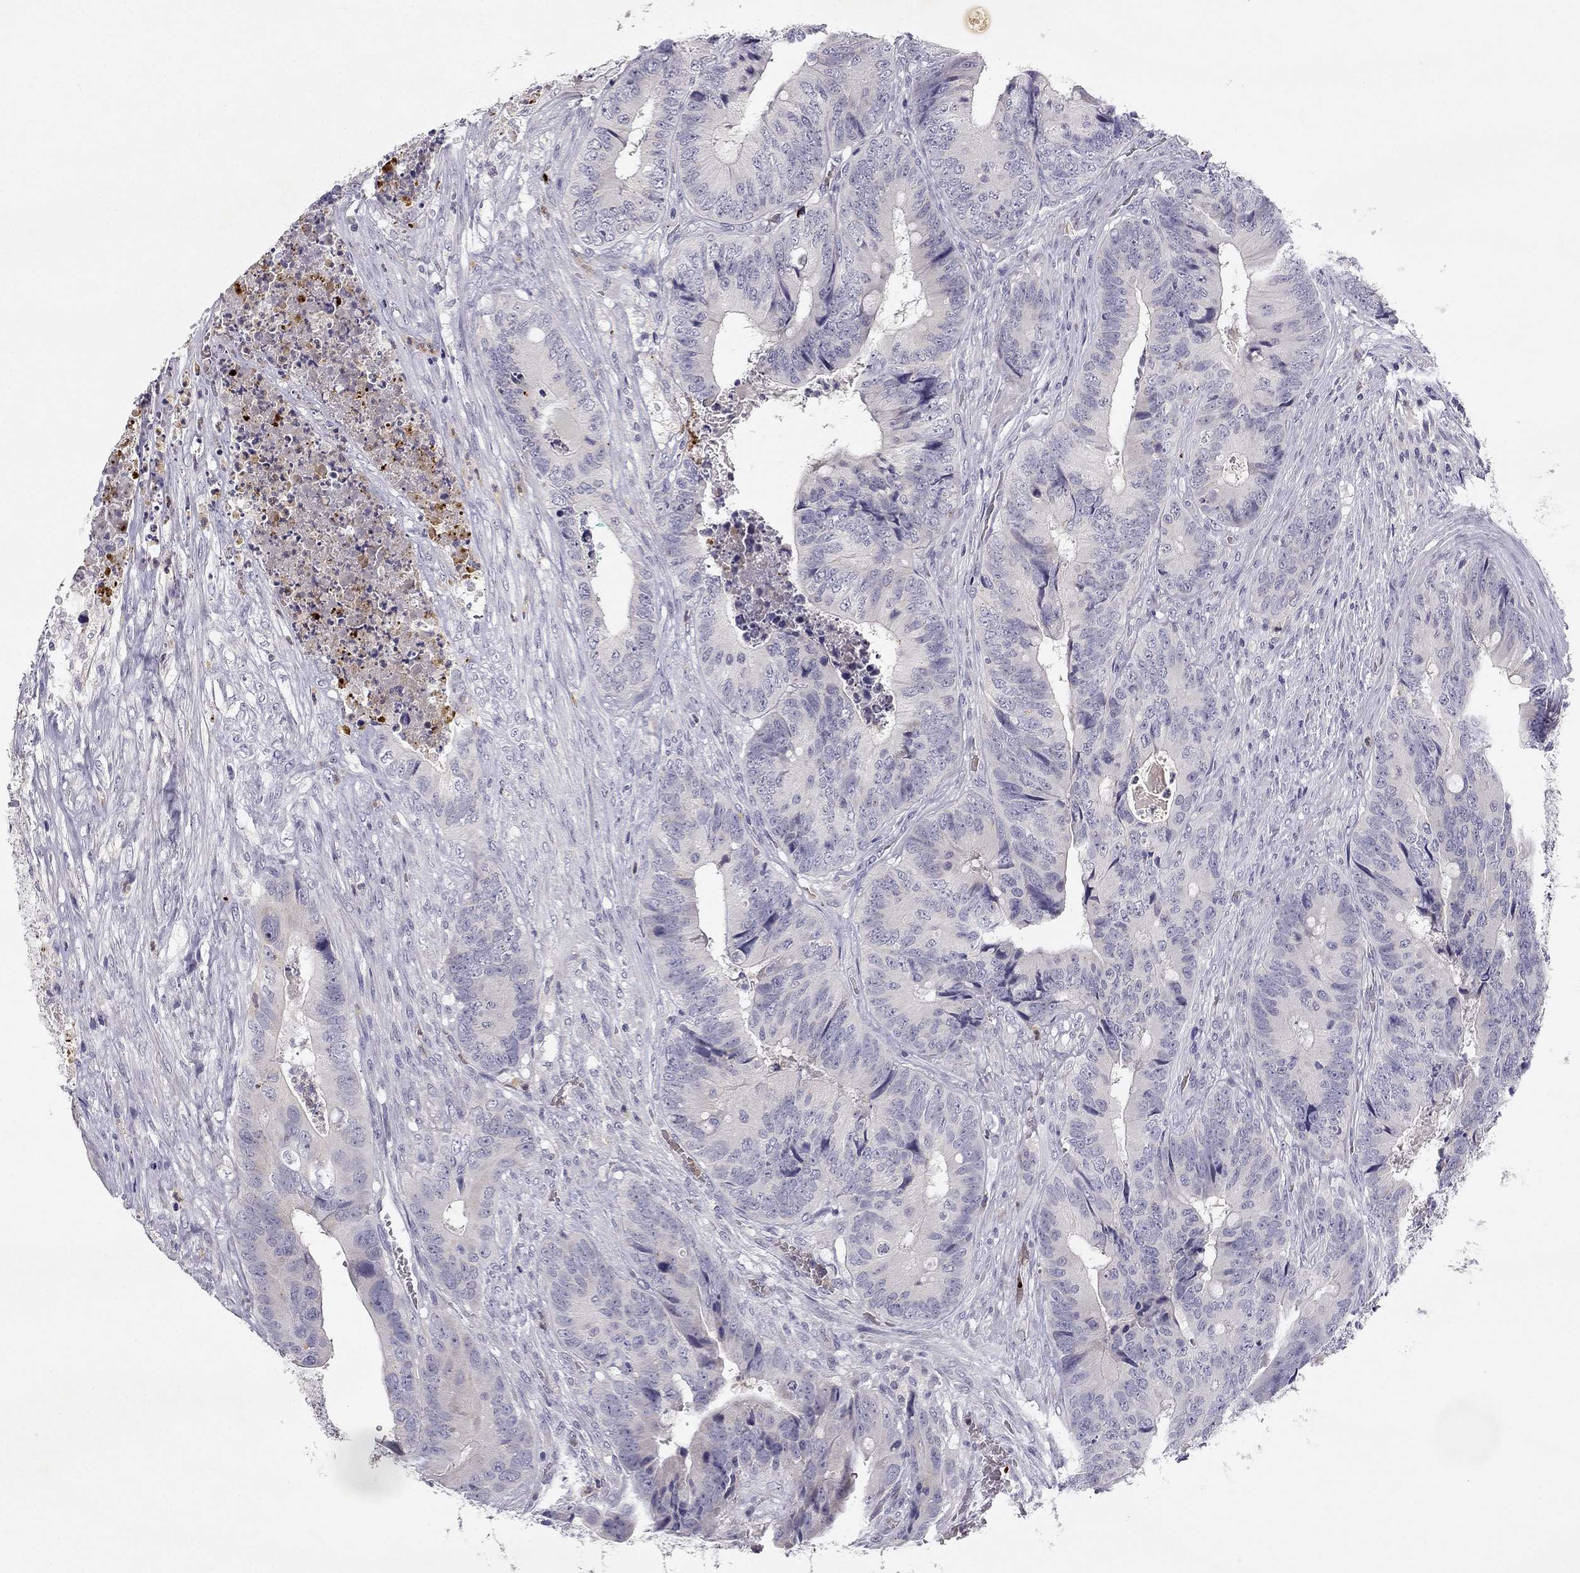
{"staining": {"intensity": "negative", "quantity": "none", "location": "none"}, "tissue": "colorectal cancer", "cell_type": "Tumor cells", "image_type": "cancer", "snomed": [{"axis": "morphology", "description": "Adenocarcinoma, NOS"}, {"axis": "topography", "description": "Colon"}], "caption": "DAB immunohistochemical staining of human adenocarcinoma (colorectal) displays no significant expression in tumor cells. The staining was performed using DAB to visualize the protein expression in brown, while the nuclei were stained in blue with hematoxylin (Magnification: 20x).", "gene": "SLC6A4", "patient": {"sex": "male", "age": 84}}